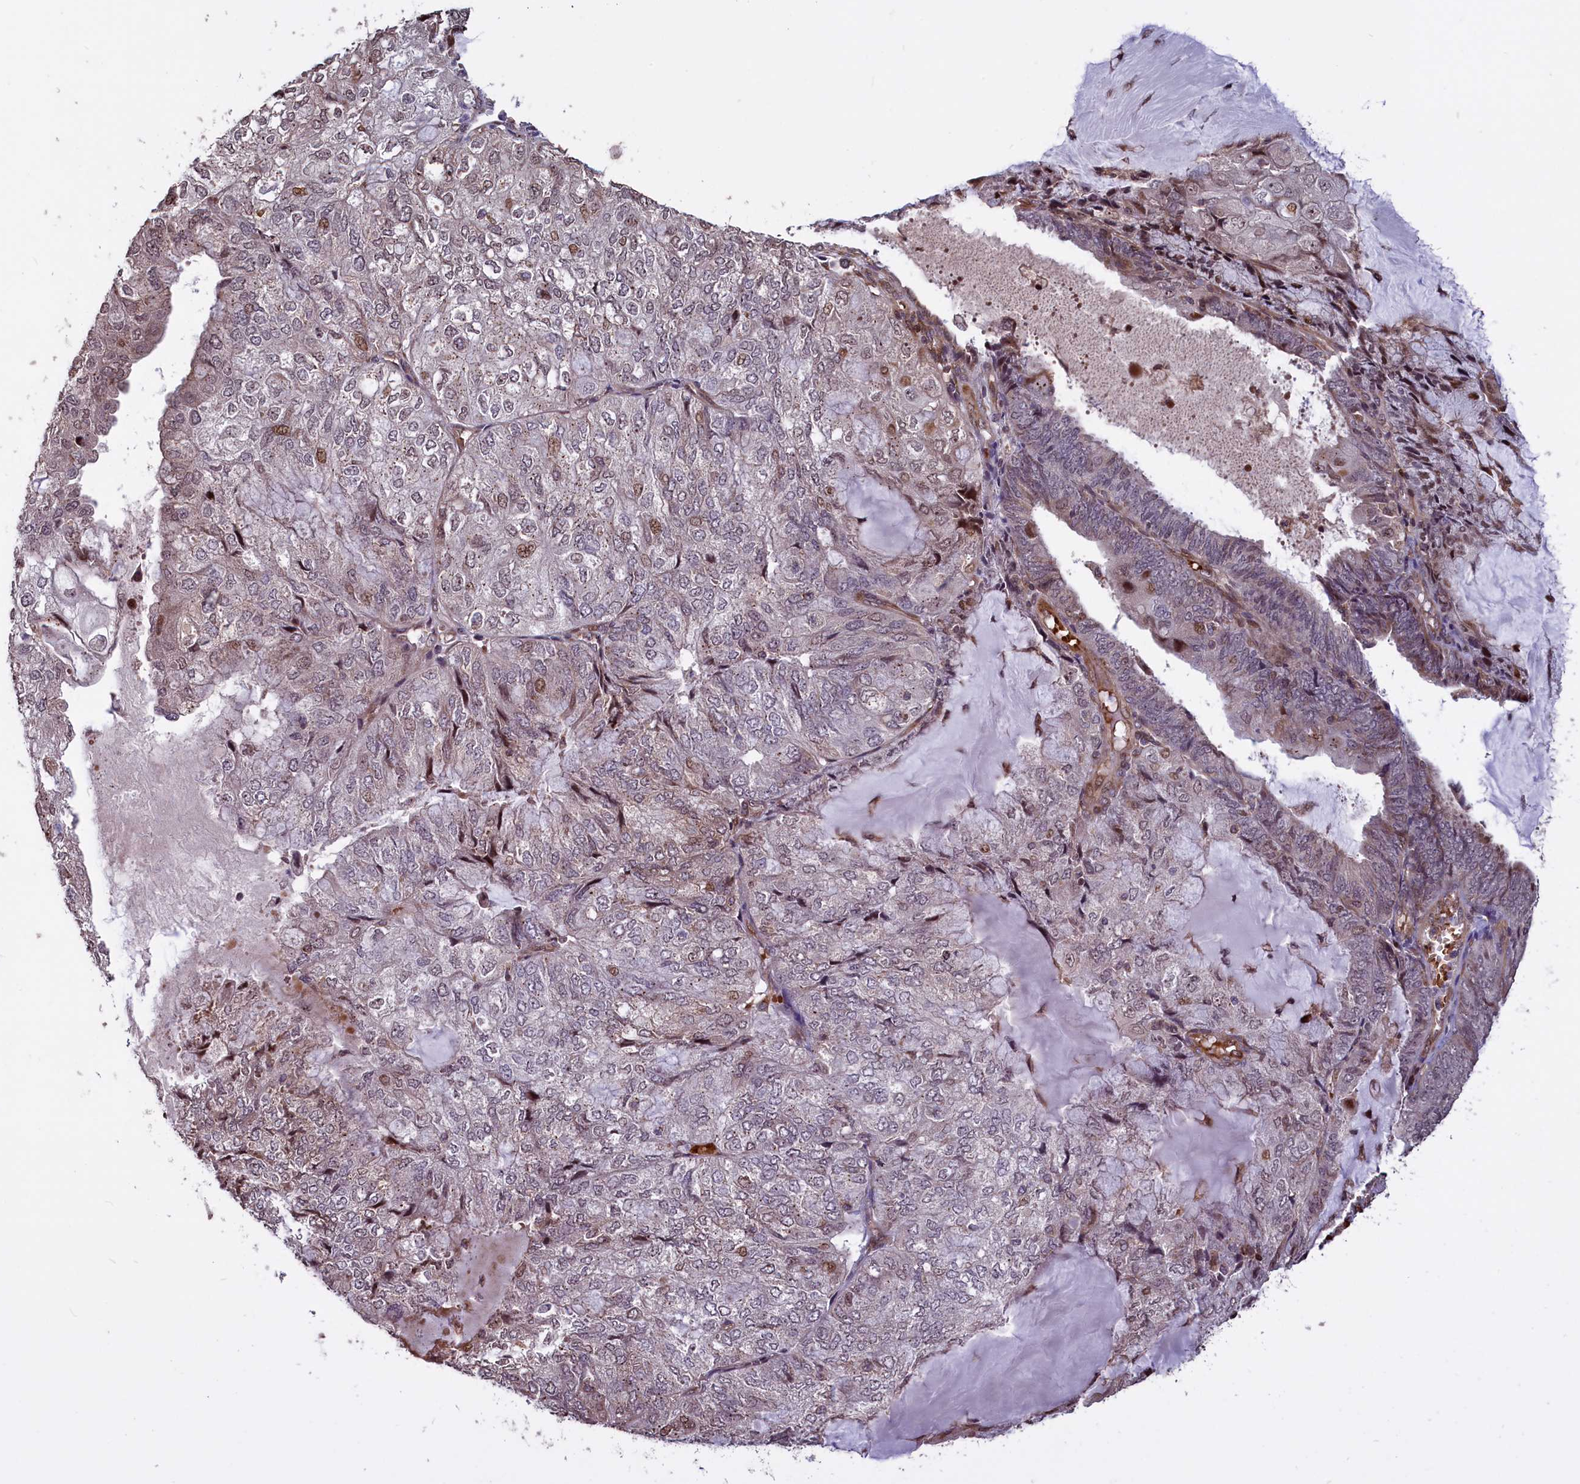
{"staining": {"intensity": "moderate", "quantity": "<25%", "location": "cytoplasmic/membranous,nuclear"}, "tissue": "endometrial cancer", "cell_type": "Tumor cells", "image_type": "cancer", "snomed": [{"axis": "morphology", "description": "Adenocarcinoma, NOS"}, {"axis": "topography", "description": "Endometrium"}], "caption": "Immunohistochemical staining of endometrial cancer (adenocarcinoma) reveals low levels of moderate cytoplasmic/membranous and nuclear protein positivity in about <25% of tumor cells.", "gene": "SHFL", "patient": {"sex": "female", "age": 81}}